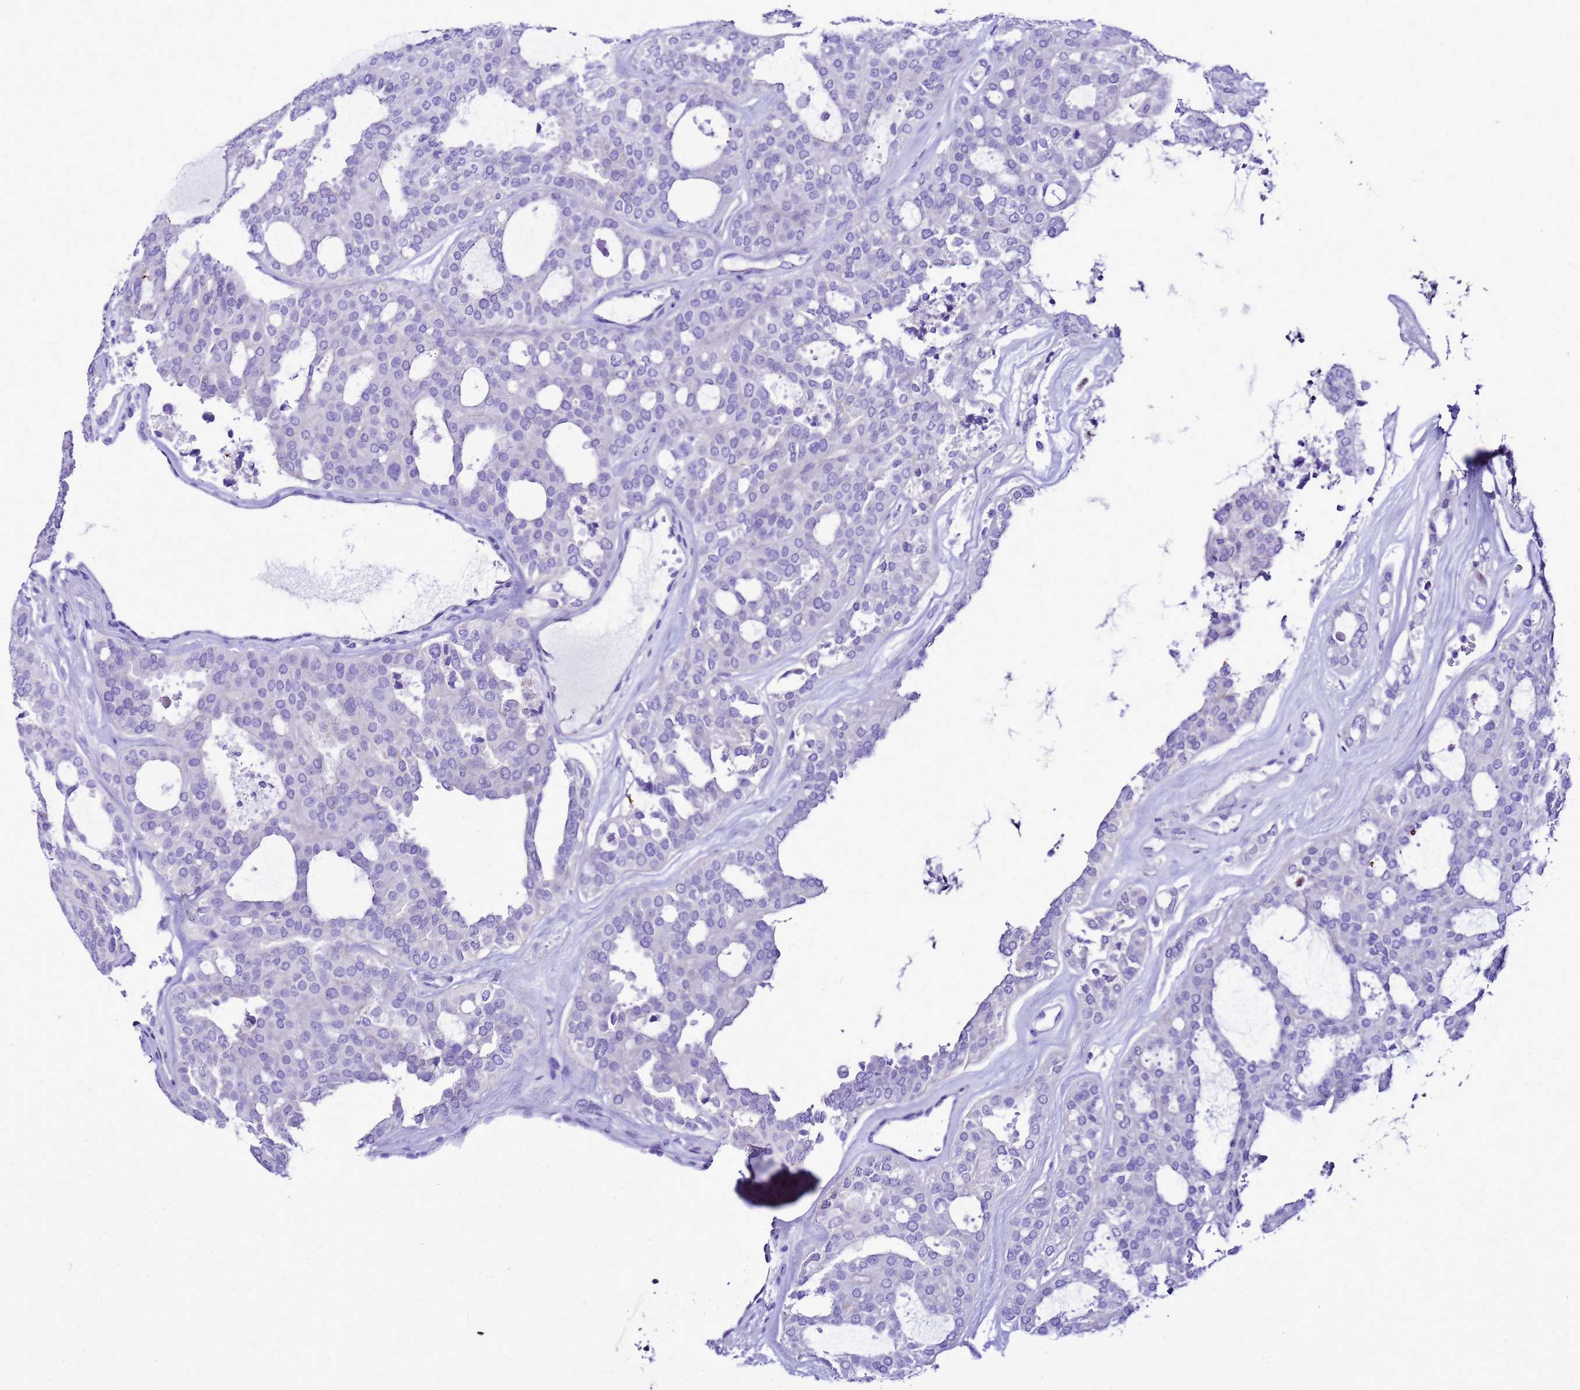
{"staining": {"intensity": "negative", "quantity": "none", "location": "none"}, "tissue": "thyroid cancer", "cell_type": "Tumor cells", "image_type": "cancer", "snomed": [{"axis": "morphology", "description": "Follicular adenoma carcinoma, NOS"}, {"axis": "topography", "description": "Thyroid gland"}], "caption": "A histopathology image of human follicular adenoma carcinoma (thyroid) is negative for staining in tumor cells. The staining is performed using DAB (3,3'-diaminobenzidine) brown chromogen with nuclei counter-stained in using hematoxylin.", "gene": "BEST2", "patient": {"sex": "male", "age": 75}}